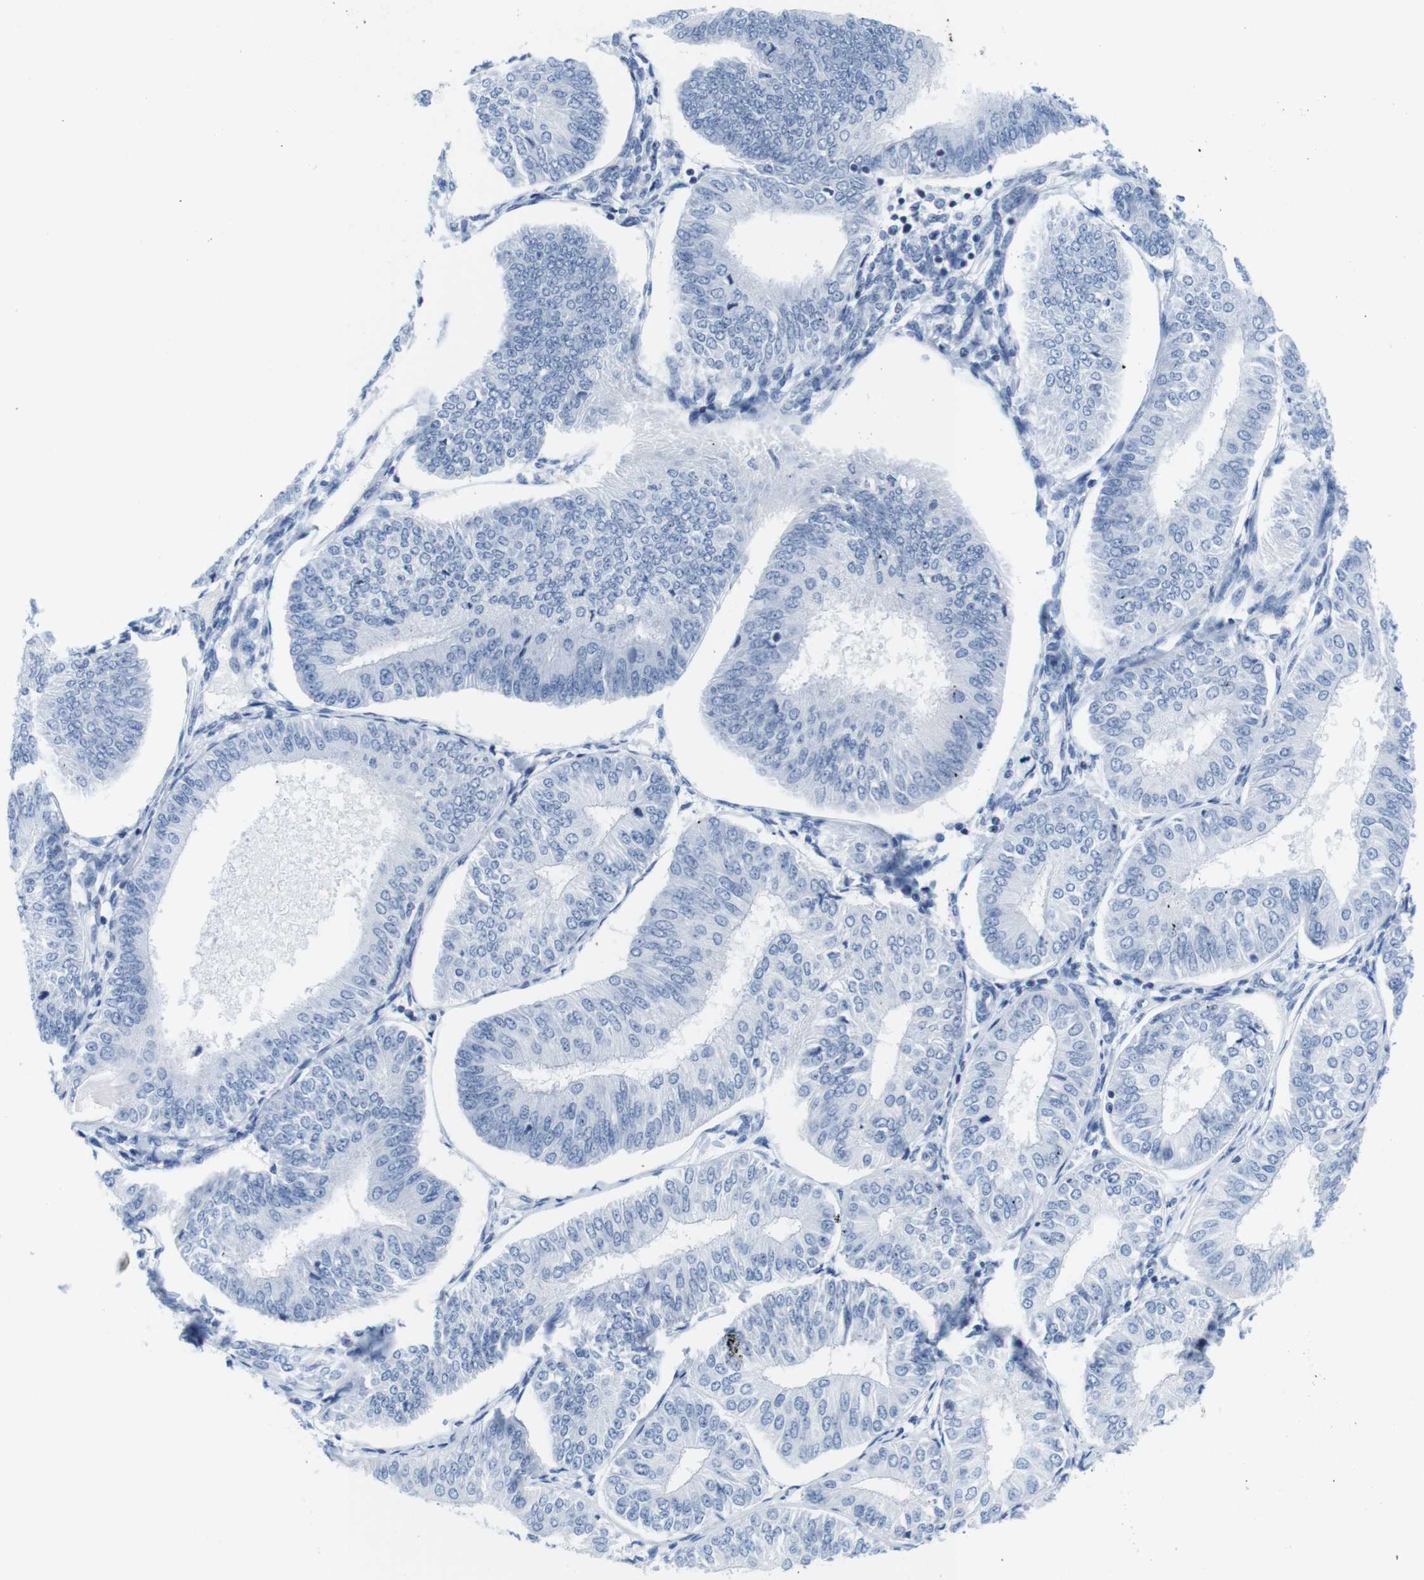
{"staining": {"intensity": "negative", "quantity": "none", "location": "none"}, "tissue": "endometrial cancer", "cell_type": "Tumor cells", "image_type": "cancer", "snomed": [{"axis": "morphology", "description": "Adenocarcinoma, NOS"}, {"axis": "topography", "description": "Endometrium"}], "caption": "Protein analysis of endometrial adenocarcinoma displays no significant expression in tumor cells.", "gene": "IFI16", "patient": {"sex": "female", "age": 58}}